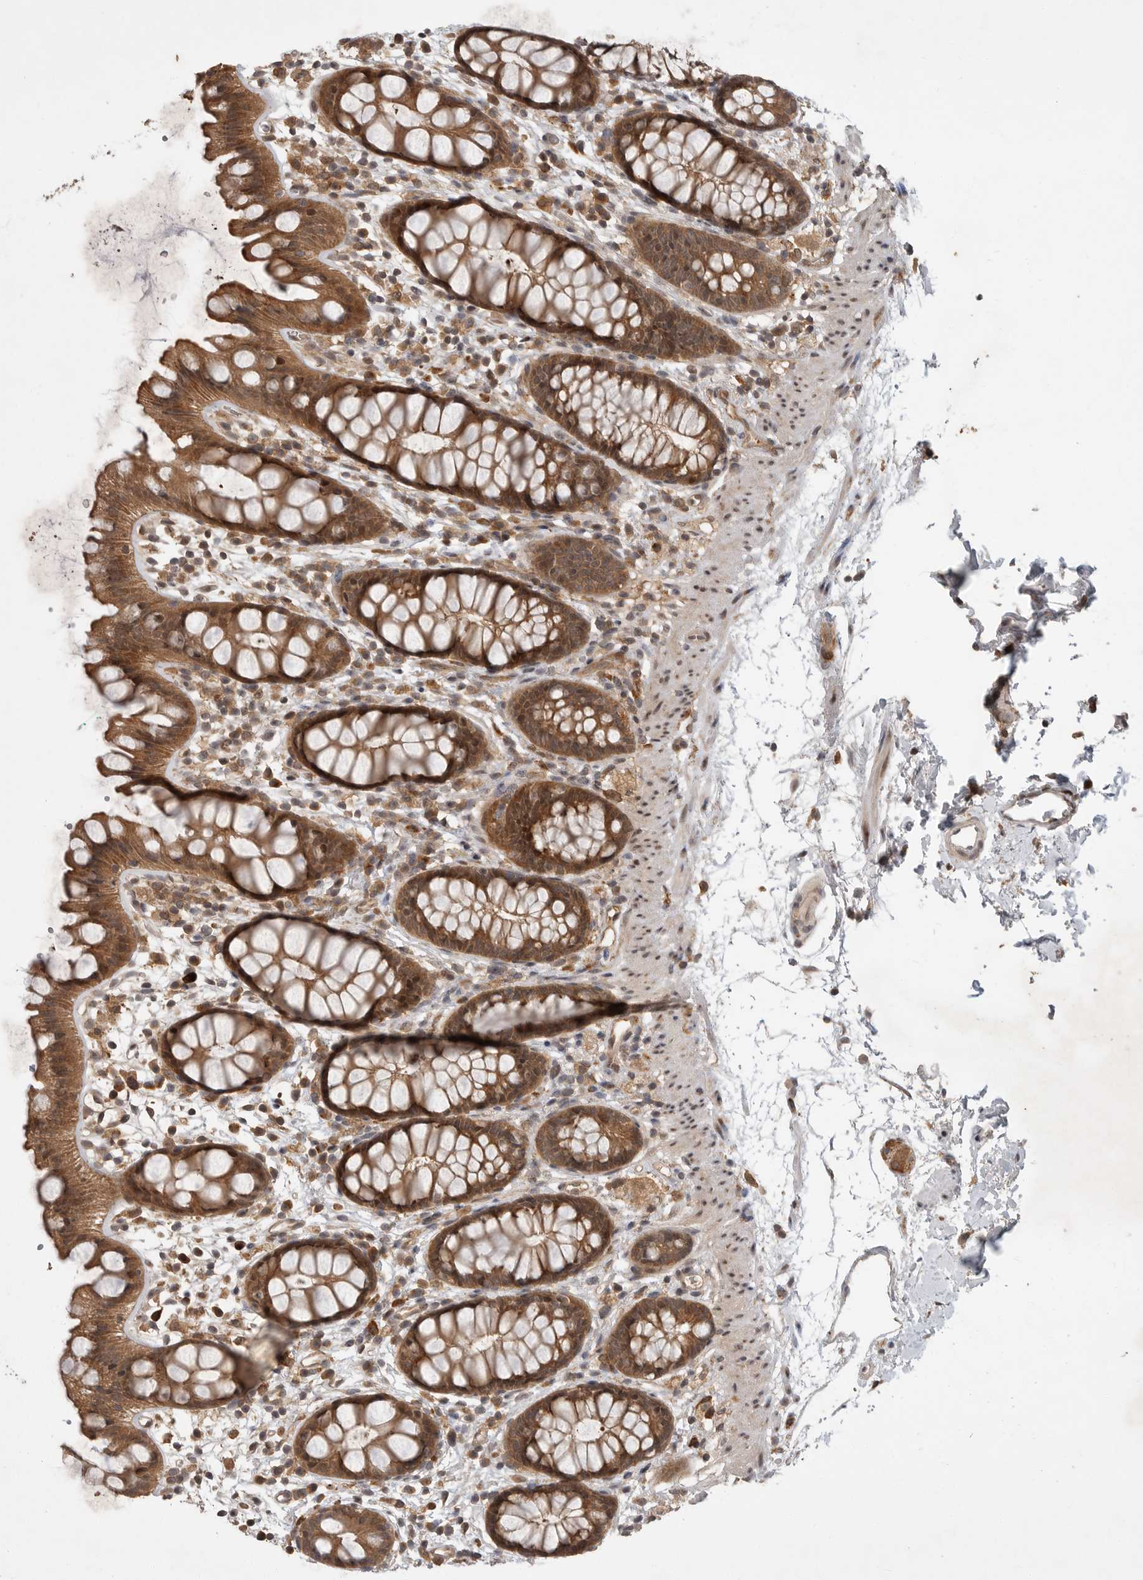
{"staining": {"intensity": "moderate", "quantity": ">75%", "location": "cytoplasmic/membranous,nuclear"}, "tissue": "rectum", "cell_type": "Glandular cells", "image_type": "normal", "snomed": [{"axis": "morphology", "description": "Normal tissue, NOS"}, {"axis": "topography", "description": "Rectum"}], "caption": "A brown stain highlights moderate cytoplasmic/membranous,nuclear staining of a protein in glandular cells of normal human rectum.", "gene": "OSBPL9", "patient": {"sex": "female", "age": 65}}